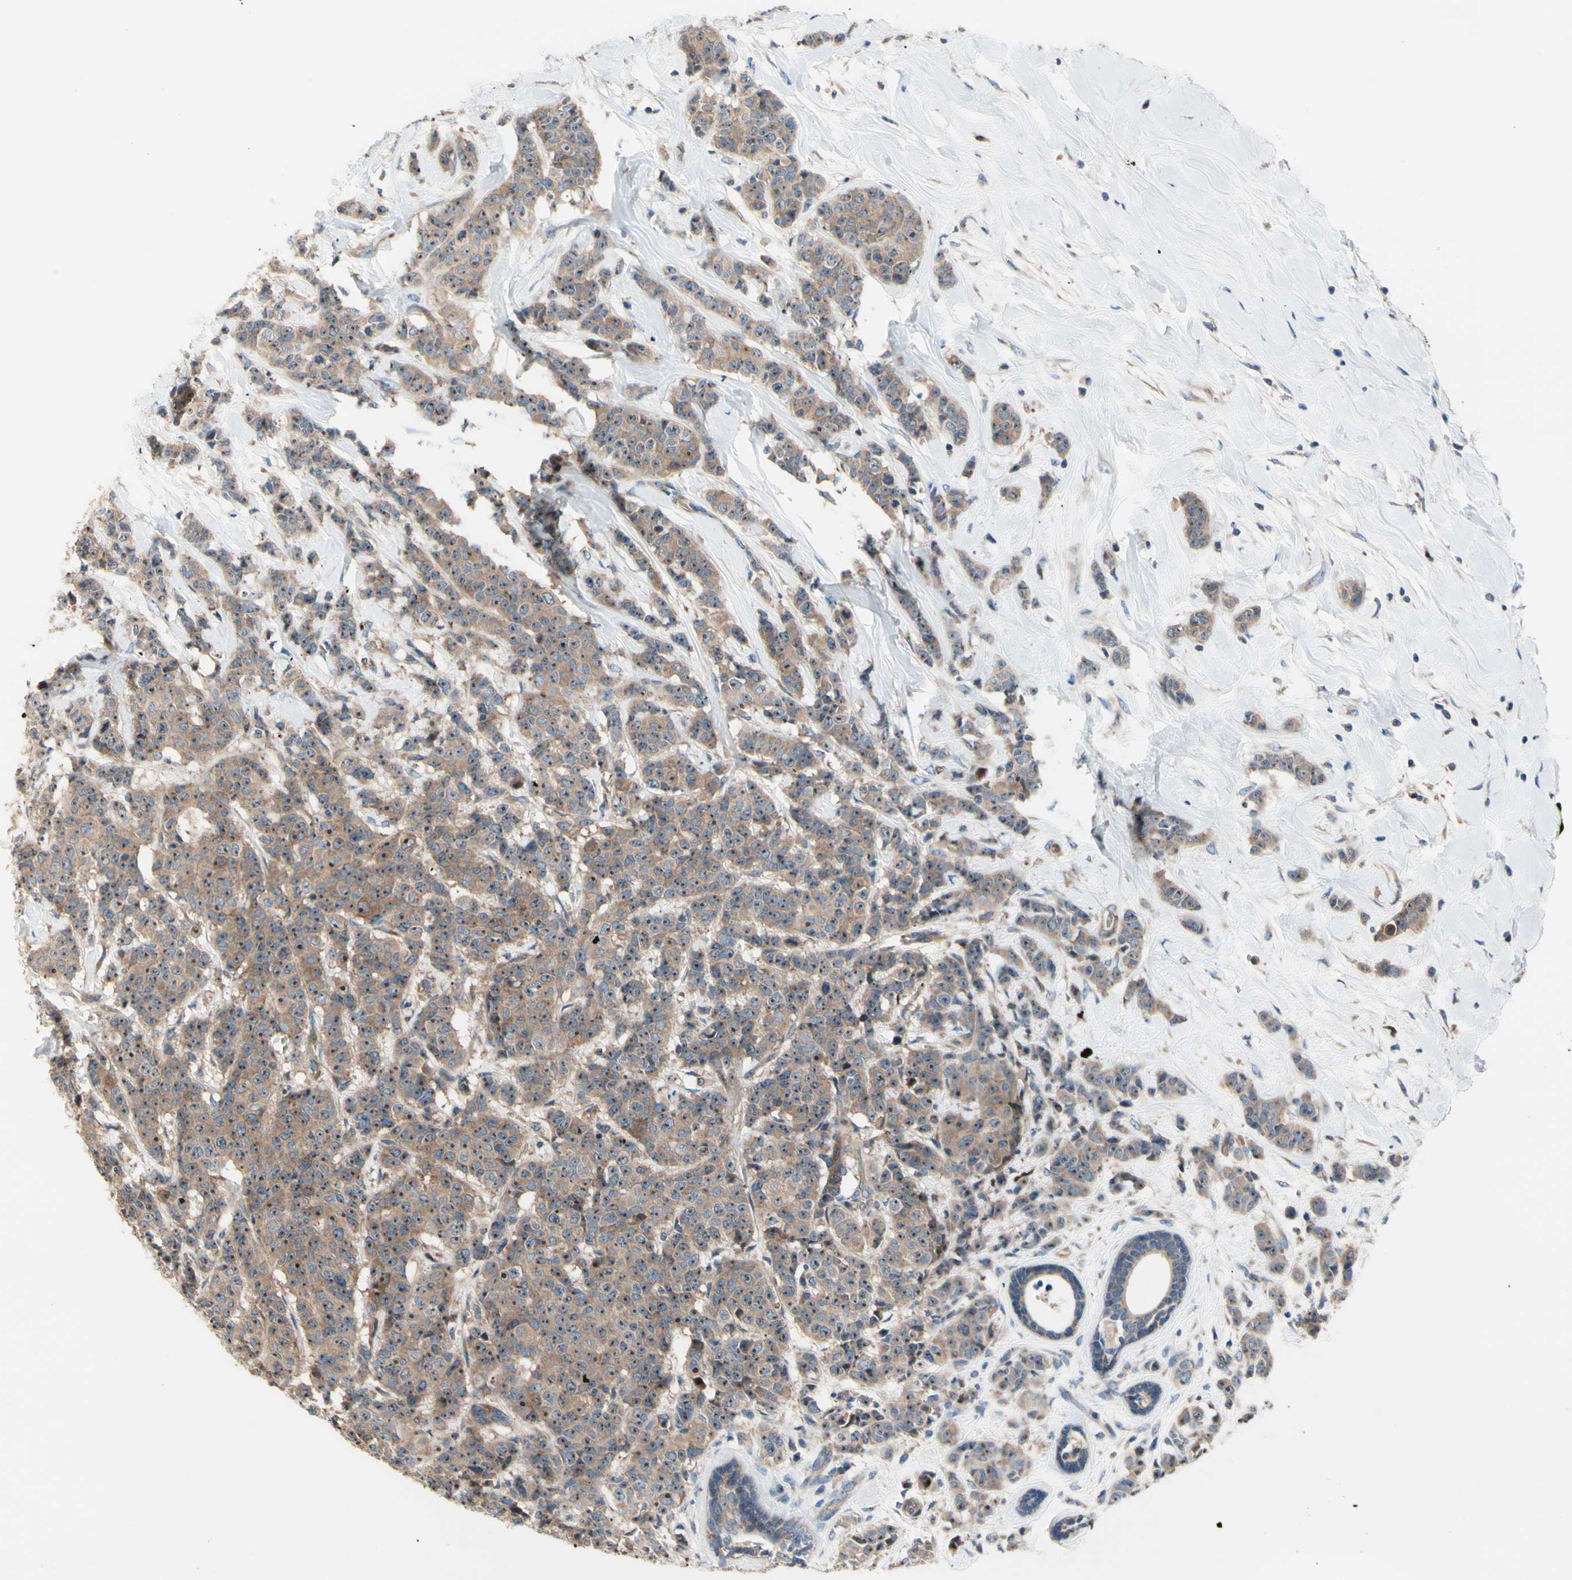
{"staining": {"intensity": "moderate", "quantity": ">75%", "location": "cytoplasmic/membranous,nuclear"}, "tissue": "breast cancer", "cell_type": "Tumor cells", "image_type": "cancer", "snomed": [{"axis": "morphology", "description": "Normal tissue, NOS"}, {"axis": "morphology", "description": "Duct carcinoma"}, {"axis": "topography", "description": "Breast"}], "caption": "High-power microscopy captured an IHC micrograph of breast cancer, revealing moderate cytoplasmic/membranous and nuclear staining in approximately >75% of tumor cells.", "gene": "USP9X", "patient": {"sex": "female", "age": 40}}